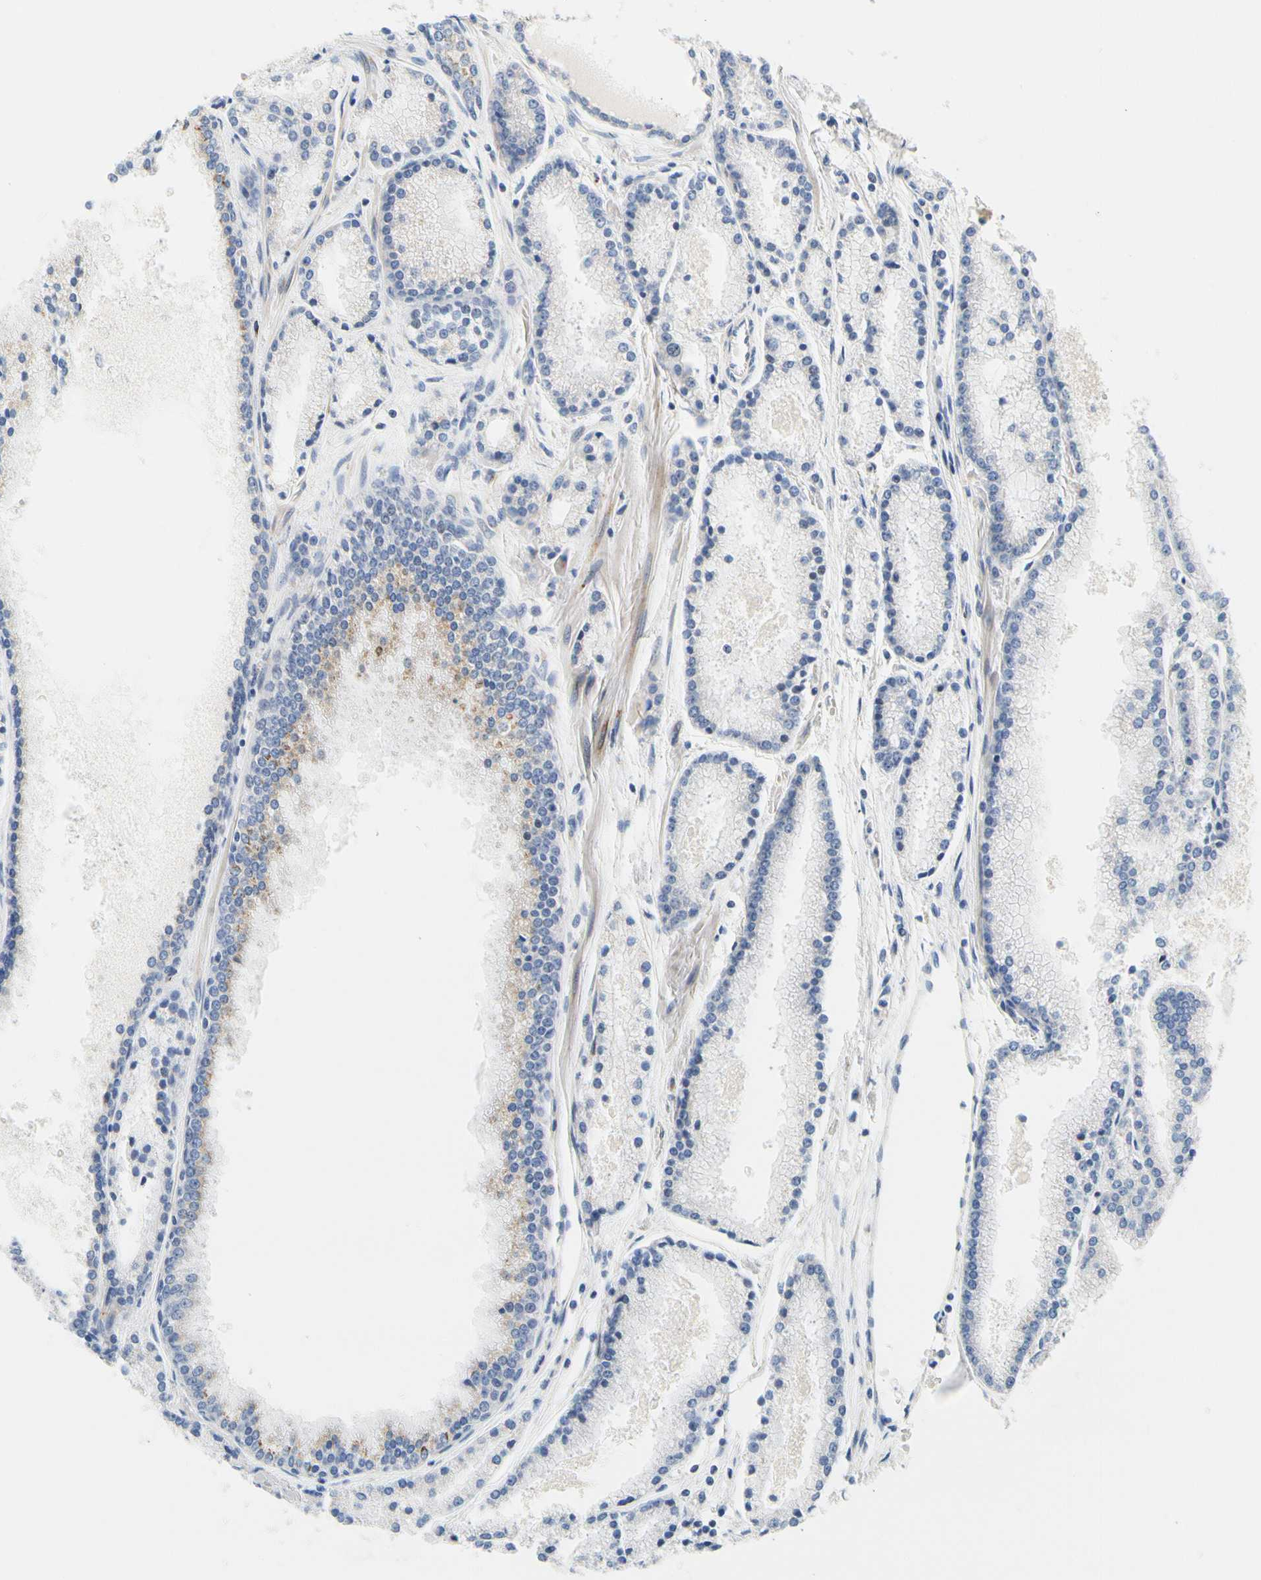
{"staining": {"intensity": "negative", "quantity": "none", "location": "none"}, "tissue": "prostate cancer", "cell_type": "Tumor cells", "image_type": "cancer", "snomed": [{"axis": "morphology", "description": "Adenocarcinoma, High grade"}, {"axis": "topography", "description": "Prostate"}], "caption": "High magnification brightfield microscopy of prostate cancer stained with DAB (3,3'-diaminobenzidine) (brown) and counterstained with hematoxylin (blue): tumor cells show no significant positivity. (DAB immunohistochemistry visualized using brightfield microscopy, high magnification).", "gene": "ZNF236", "patient": {"sex": "male", "age": 61}}